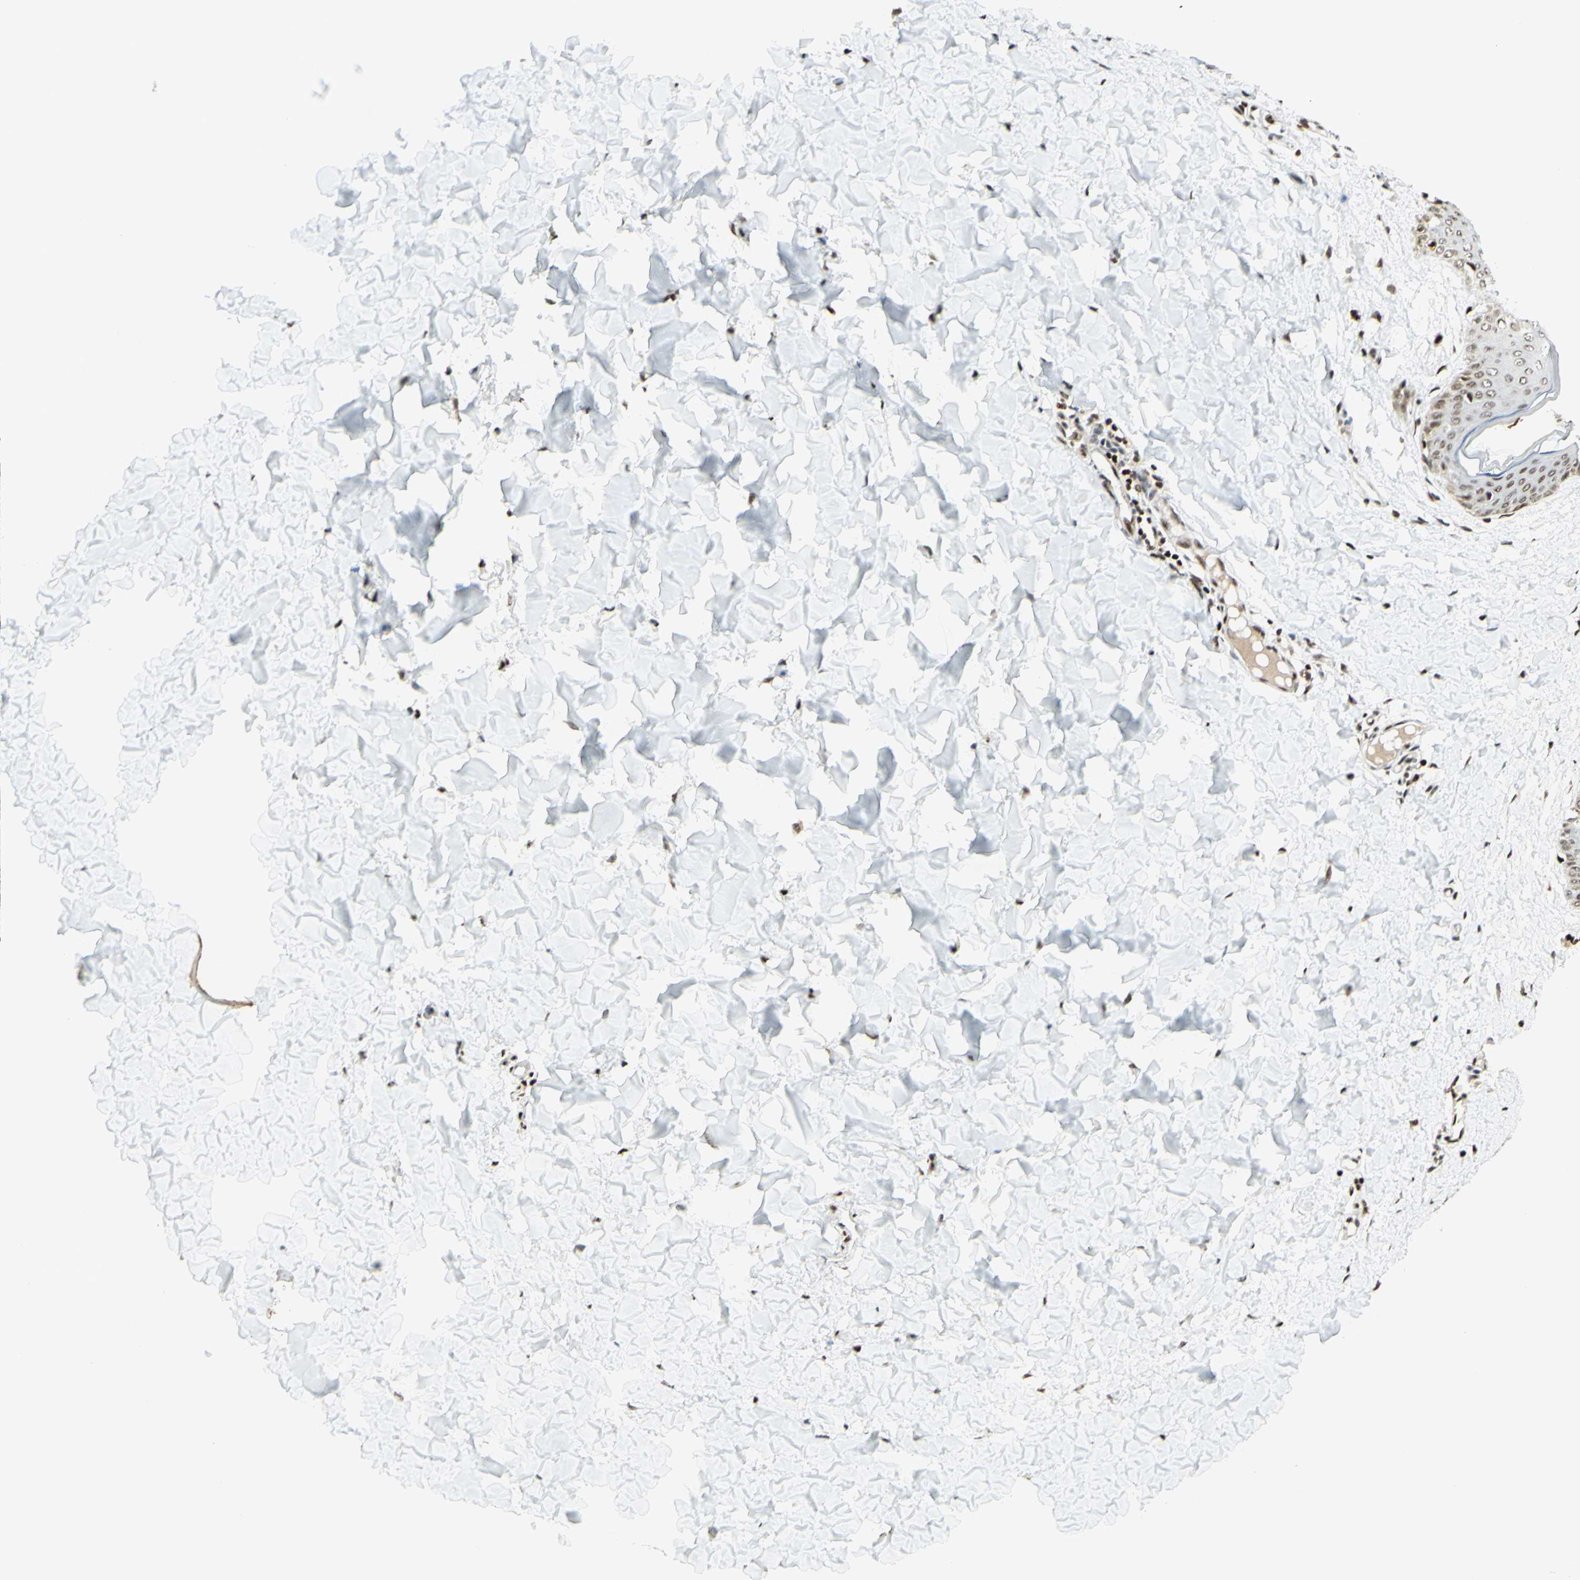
{"staining": {"intensity": "moderate", "quantity": ">75%", "location": "nuclear"}, "tissue": "skin", "cell_type": "Fibroblasts", "image_type": "normal", "snomed": [{"axis": "morphology", "description": "Normal tissue, NOS"}, {"axis": "topography", "description": "Skin"}], "caption": "Skin stained for a protein demonstrates moderate nuclear positivity in fibroblasts. The protein is shown in brown color, while the nuclei are stained blue.", "gene": "CDKL5", "patient": {"sex": "female", "age": 17}}